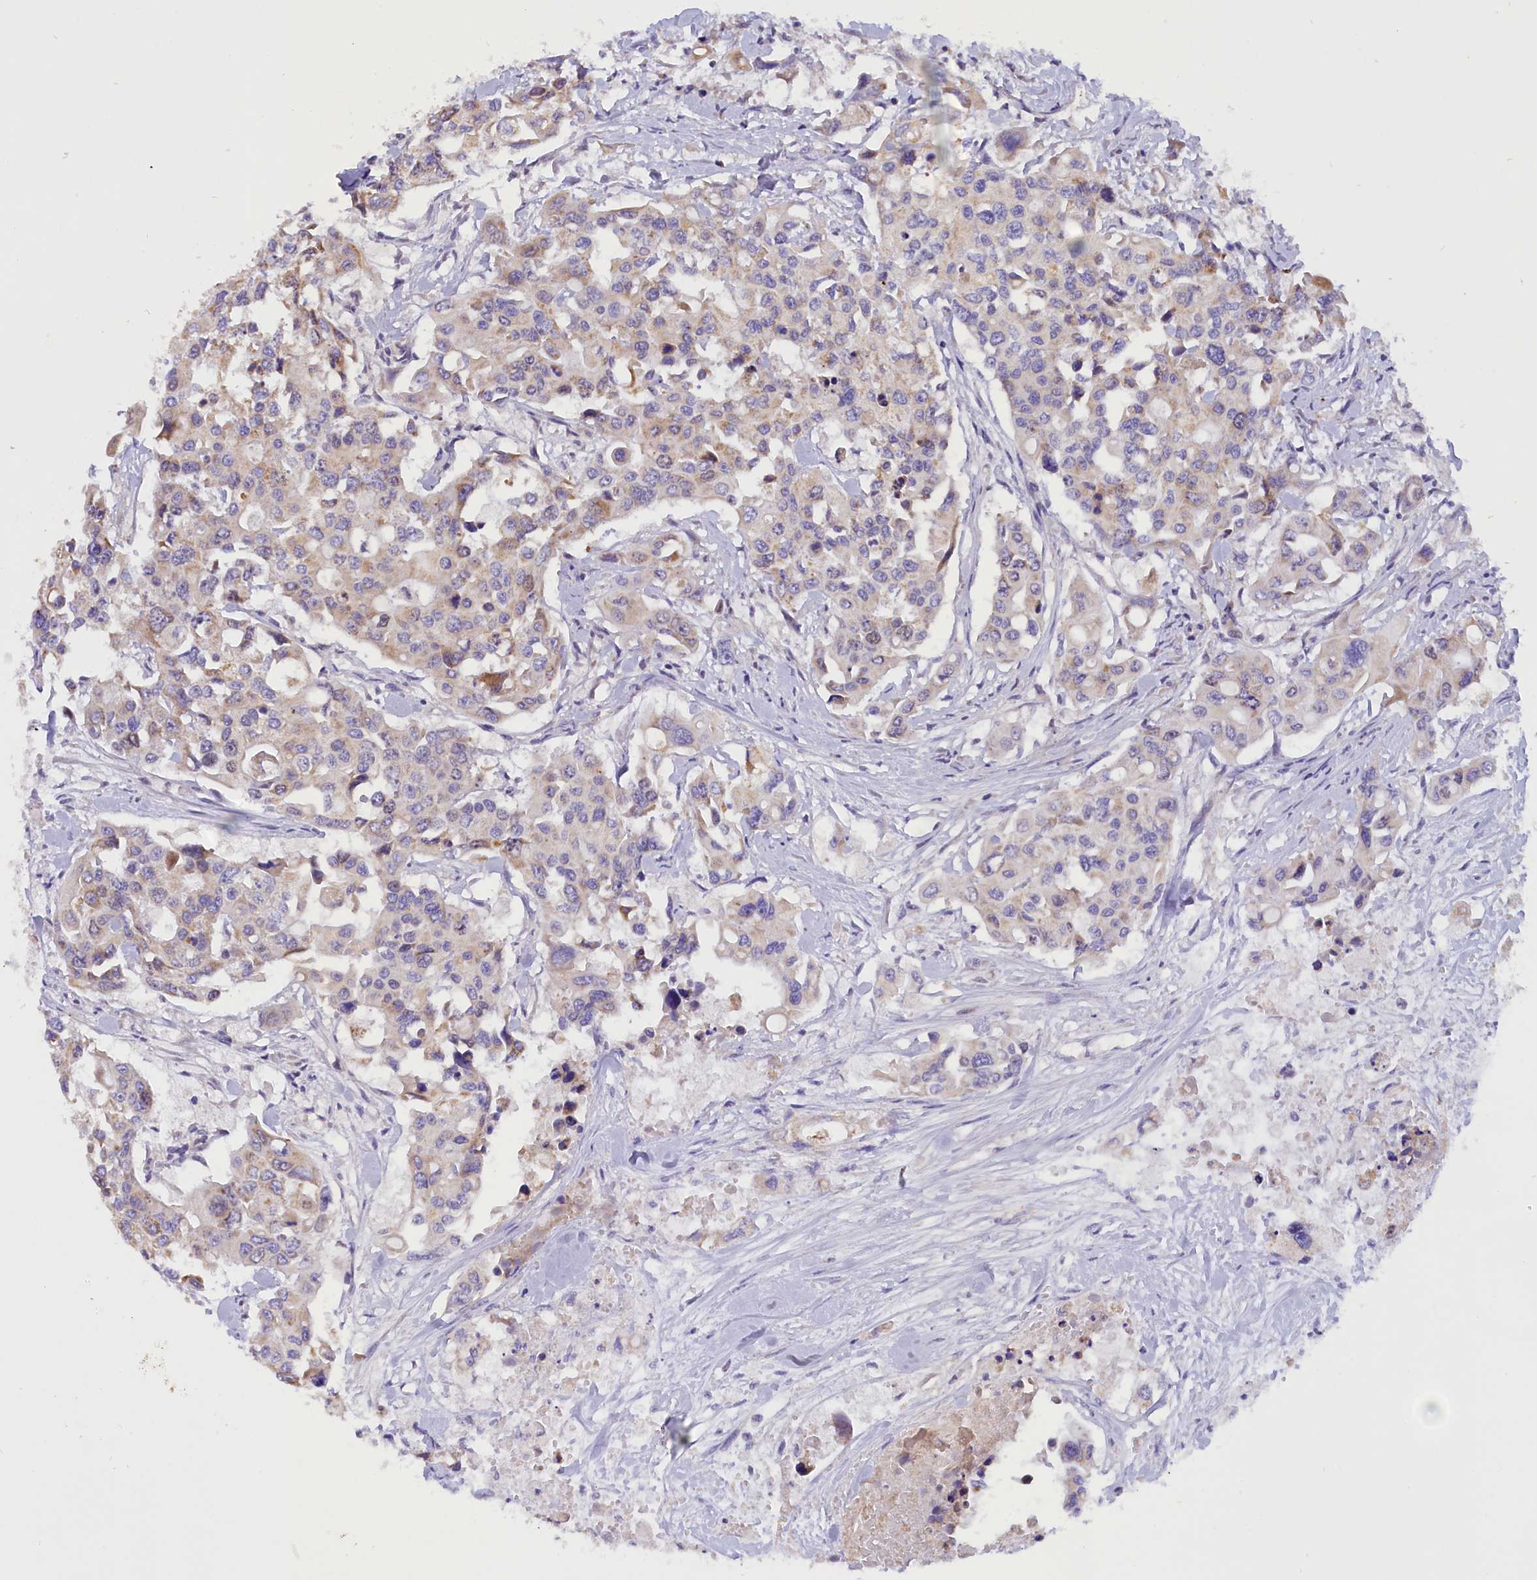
{"staining": {"intensity": "negative", "quantity": "none", "location": "none"}, "tissue": "colorectal cancer", "cell_type": "Tumor cells", "image_type": "cancer", "snomed": [{"axis": "morphology", "description": "Adenocarcinoma, NOS"}, {"axis": "topography", "description": "Colon"}], "caption": "This photomicrograph is of colorectal cancer (adenocarcinoma) stained with immunohistochemistry to label a protein in brown with the nuclei are counter-stained blue. There is no expression in tumor cells.", "gene": "PKIA", "patient": {"sex": "male", "age": 77}}